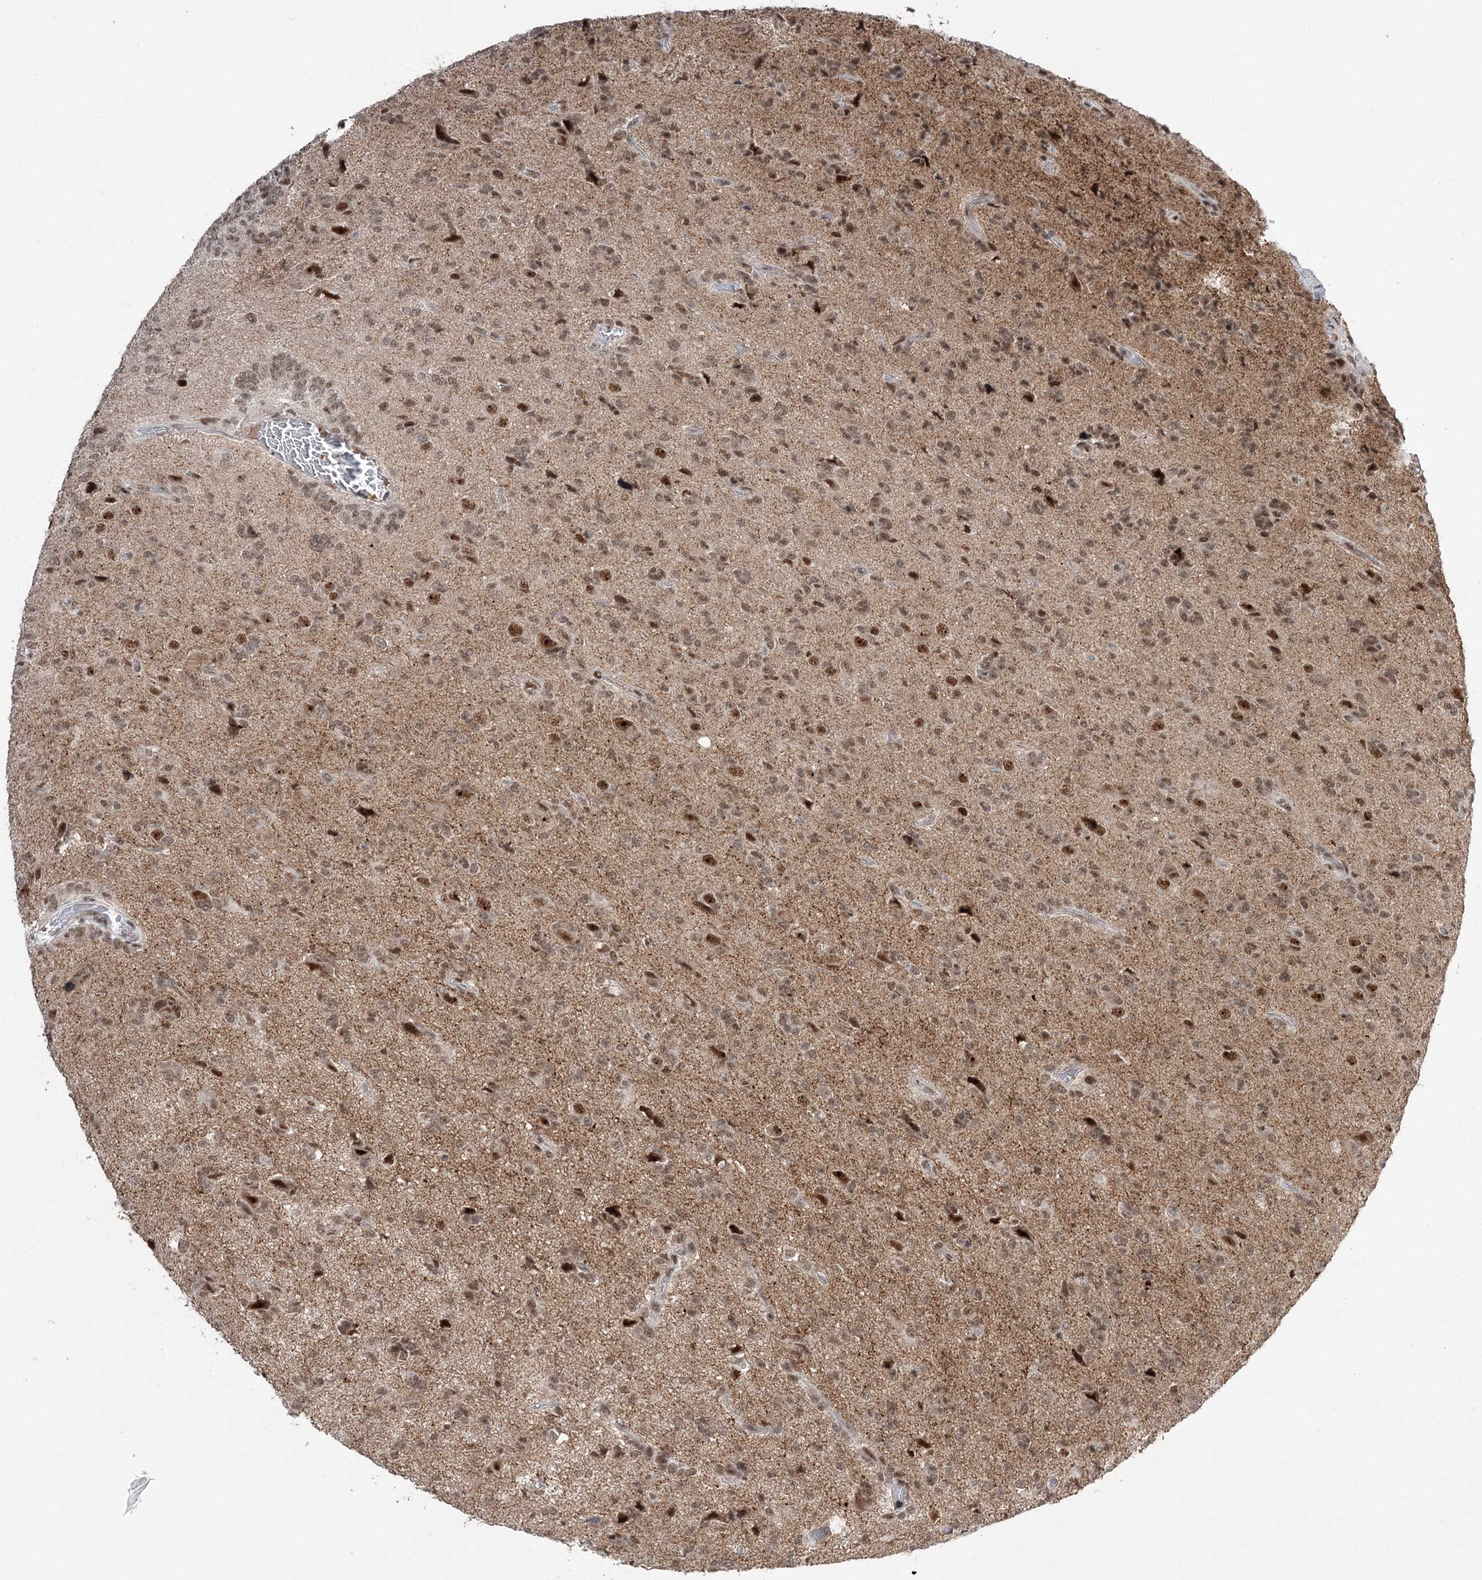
{"staining": {"intensity": "moderate", "quantity": "25%-75%", "location": "nuclear"}, "tissue": "glioma", "cell_type": "Tumor cells", "image_type": "cancer", "snomed": [{"axis": "morphology", "description": "Glioma, malignant, High grade"}, {"axis": "topography", "description": "Brain"}], "caption": "Protein expression analysis of high-grade glioma (malignant) shows moderate nuclear expression in about 25%-75% of tumor cells. Nuclei are stained in blue.", "gene": "ERCC3", "patient": {"sex": "female", "age": 59}}